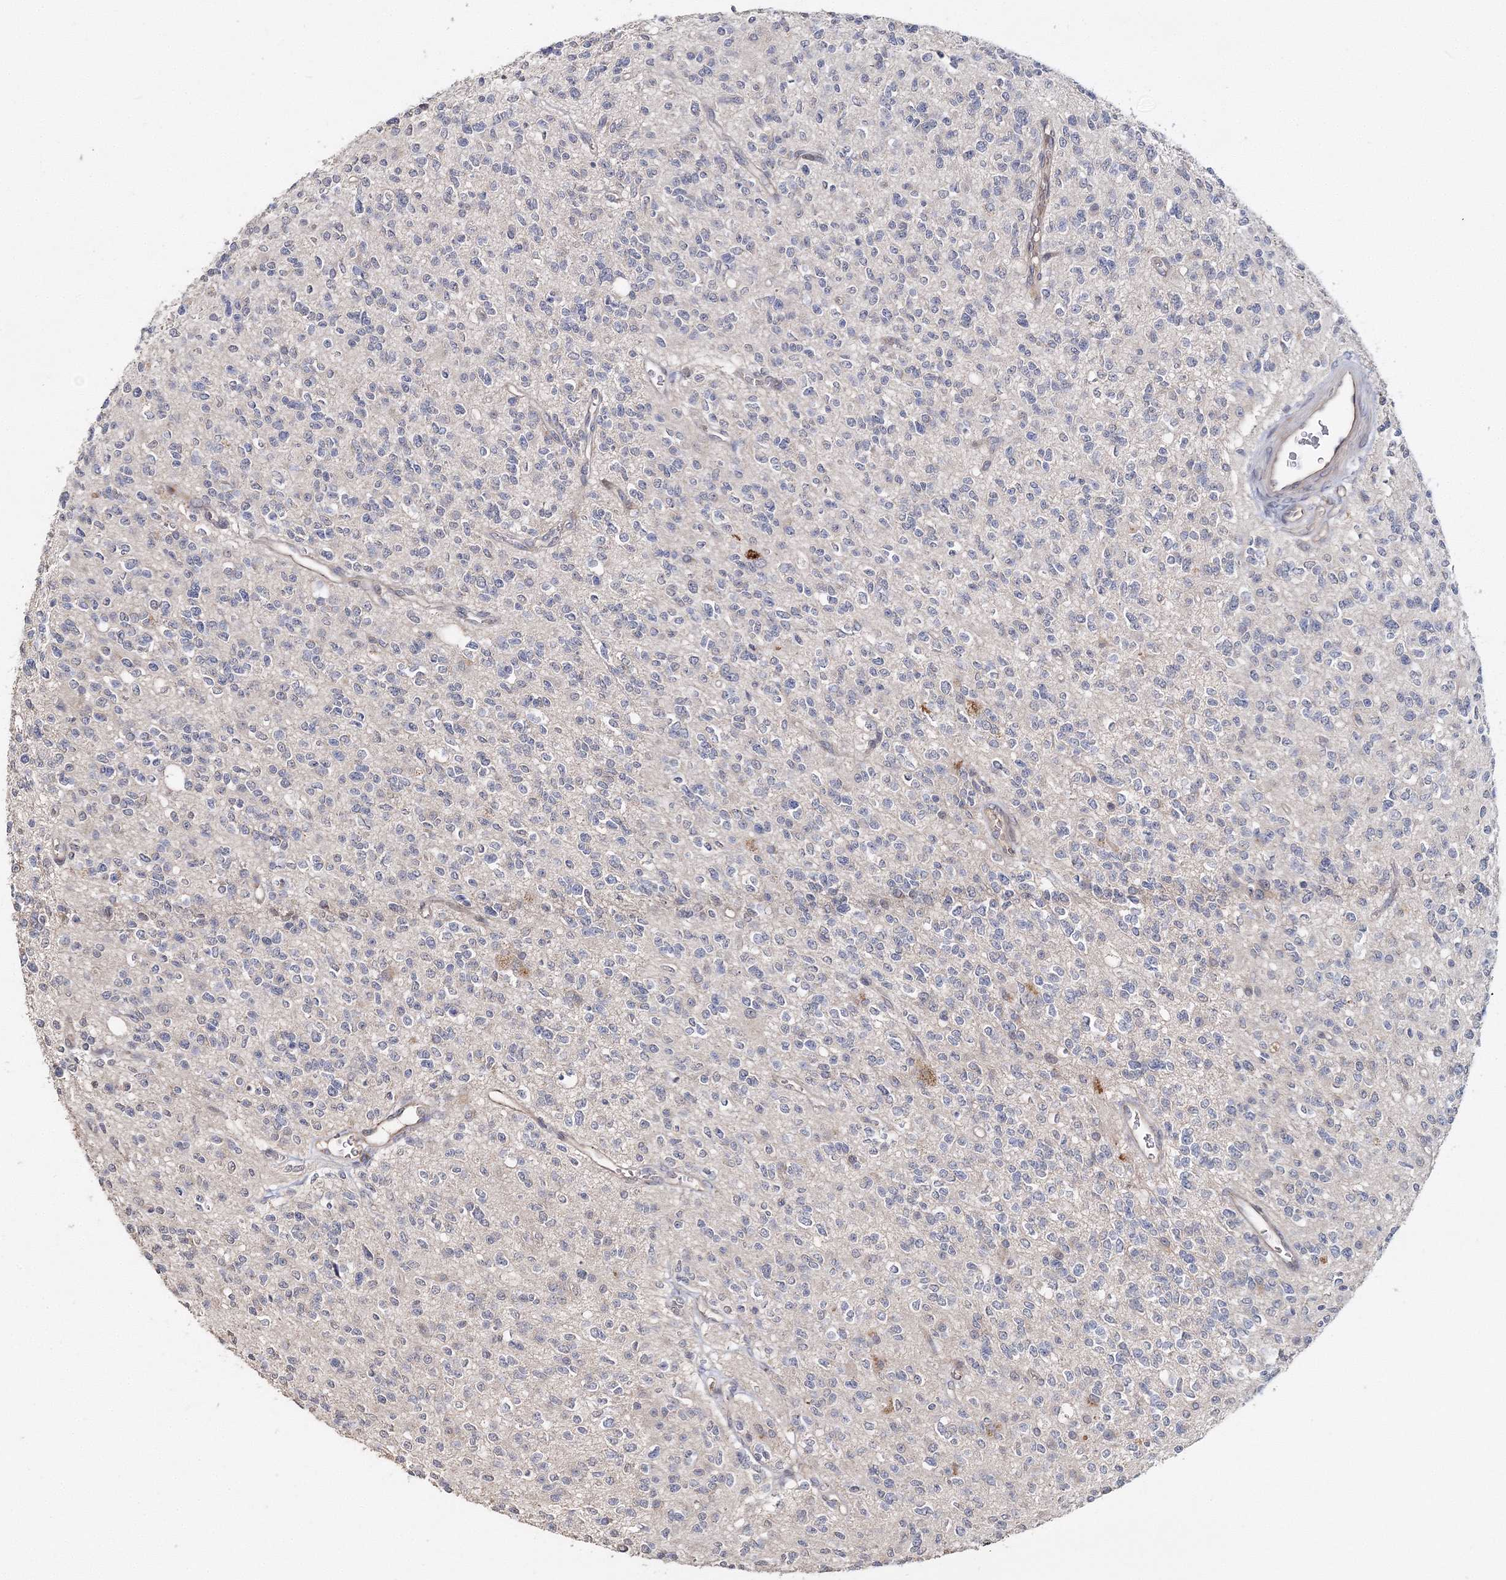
{"staining": {"intensity": "negative", "quantity": "none", "location": "none"}, "tissue": "glioma", "cell_type": "Tumor cells", "image_type": "cancer", "snomed": [{"axis": "morphology", "description": "Glioma, malignant, High grade"}, {"axis": "topography", "description": "Brain"}], "caption": "Protein analysis of glioma reveals no significant expression in tumor cells.", "gene": "GJB5", "patient": {"sex": "male", "age": 34}}